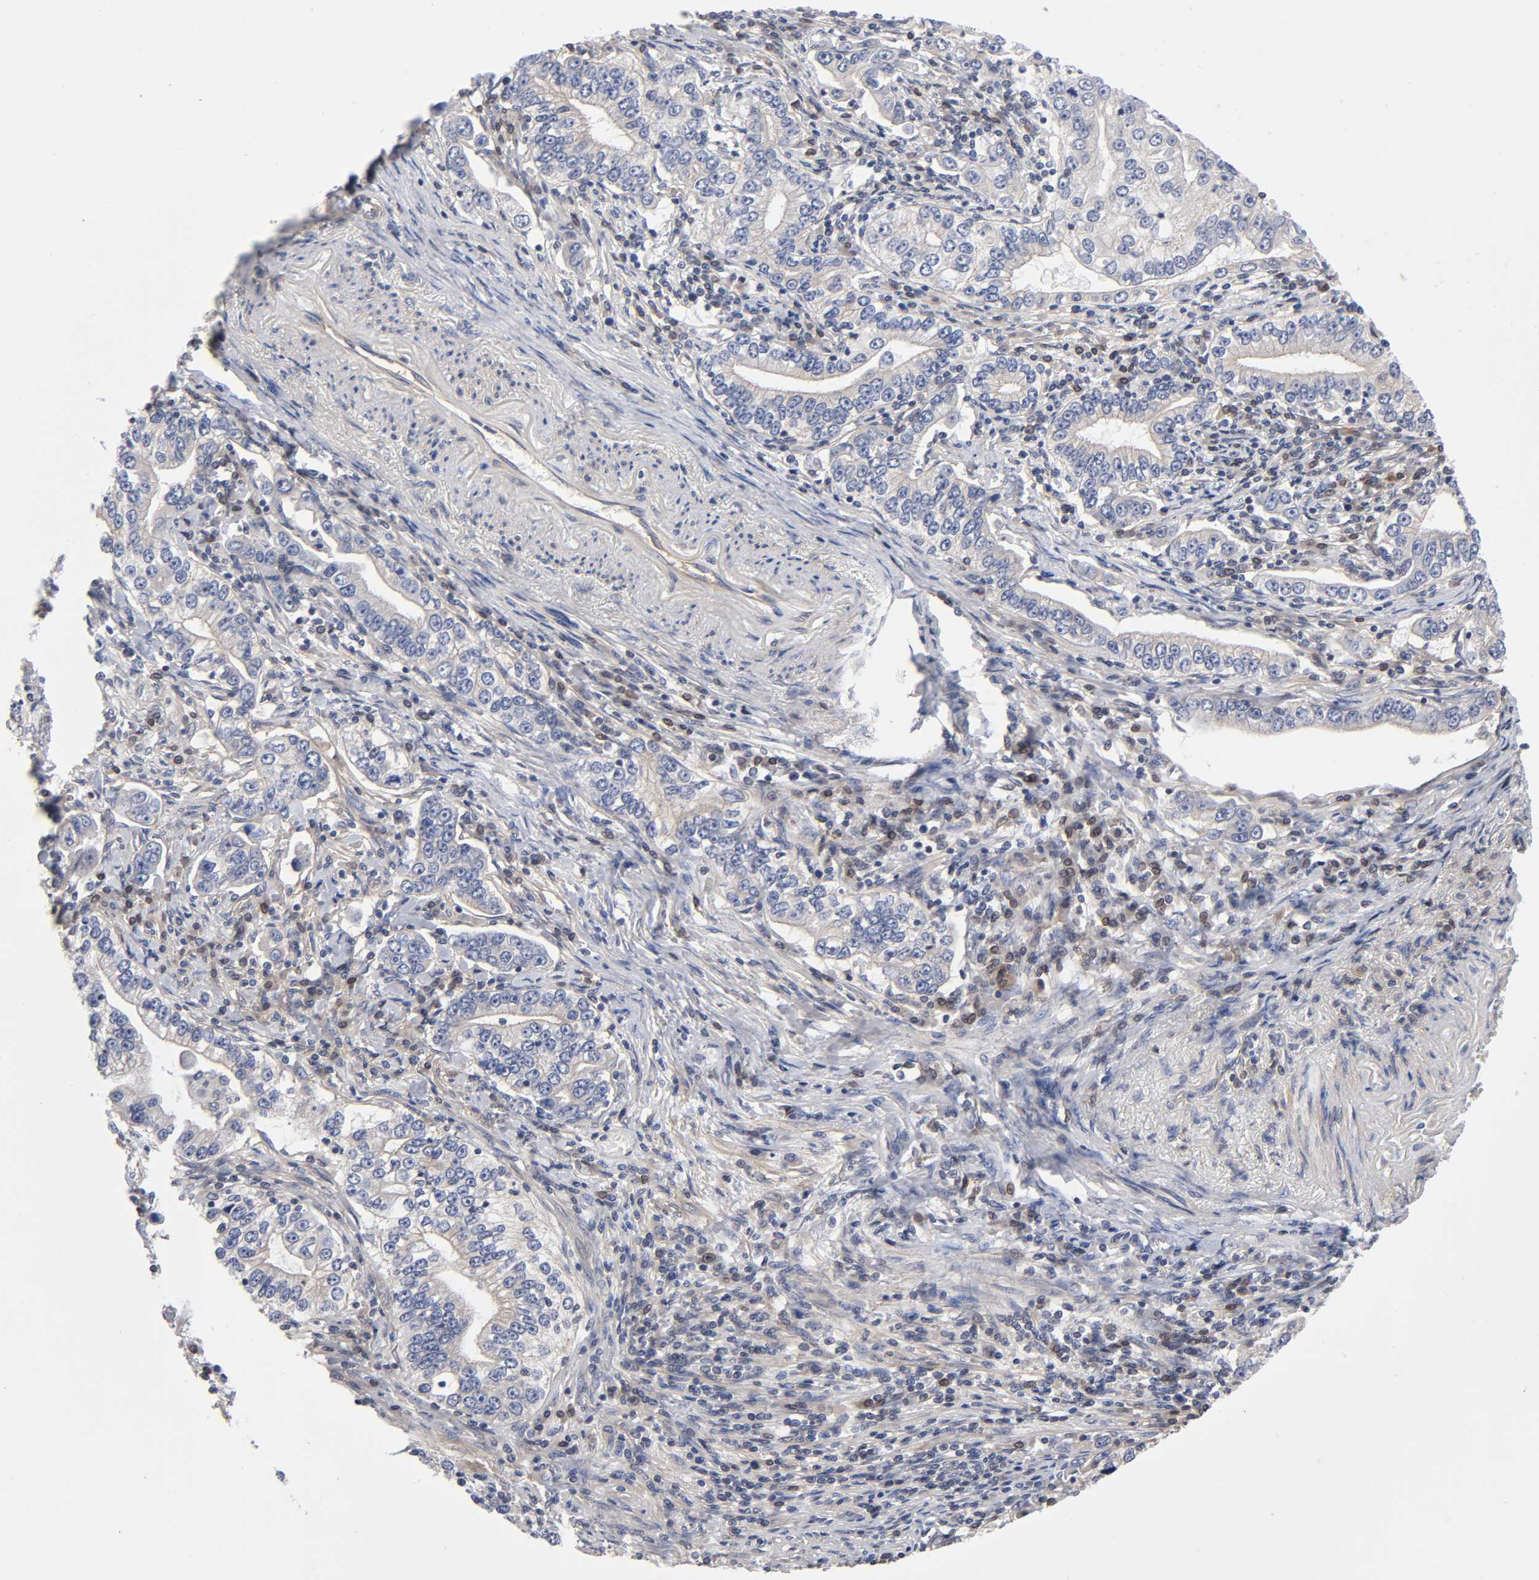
{"staining": {"intensity": "weak", "quantity": ">75%", "location": "cytoplasmic/membranous"}, "tissue": "stomach cancer", "cell_type": "Tumor cells", "image_type": "cancer", "snomed": [{"axis": "morphology", "description": "Adenocarcinoma, NOS"}, {"axis": "topography", "description": "Stomach, lower"}], "caption": "Stomach cancer (adenocarcinoma) stained with DAB immunohistochemistry (IHC) reveals low levels of weak cytoplasmic/membranous staining in approximately >75% of tumor cells.", "gene": "STRN3", "patient": {"sex": "female", "age": 72}}